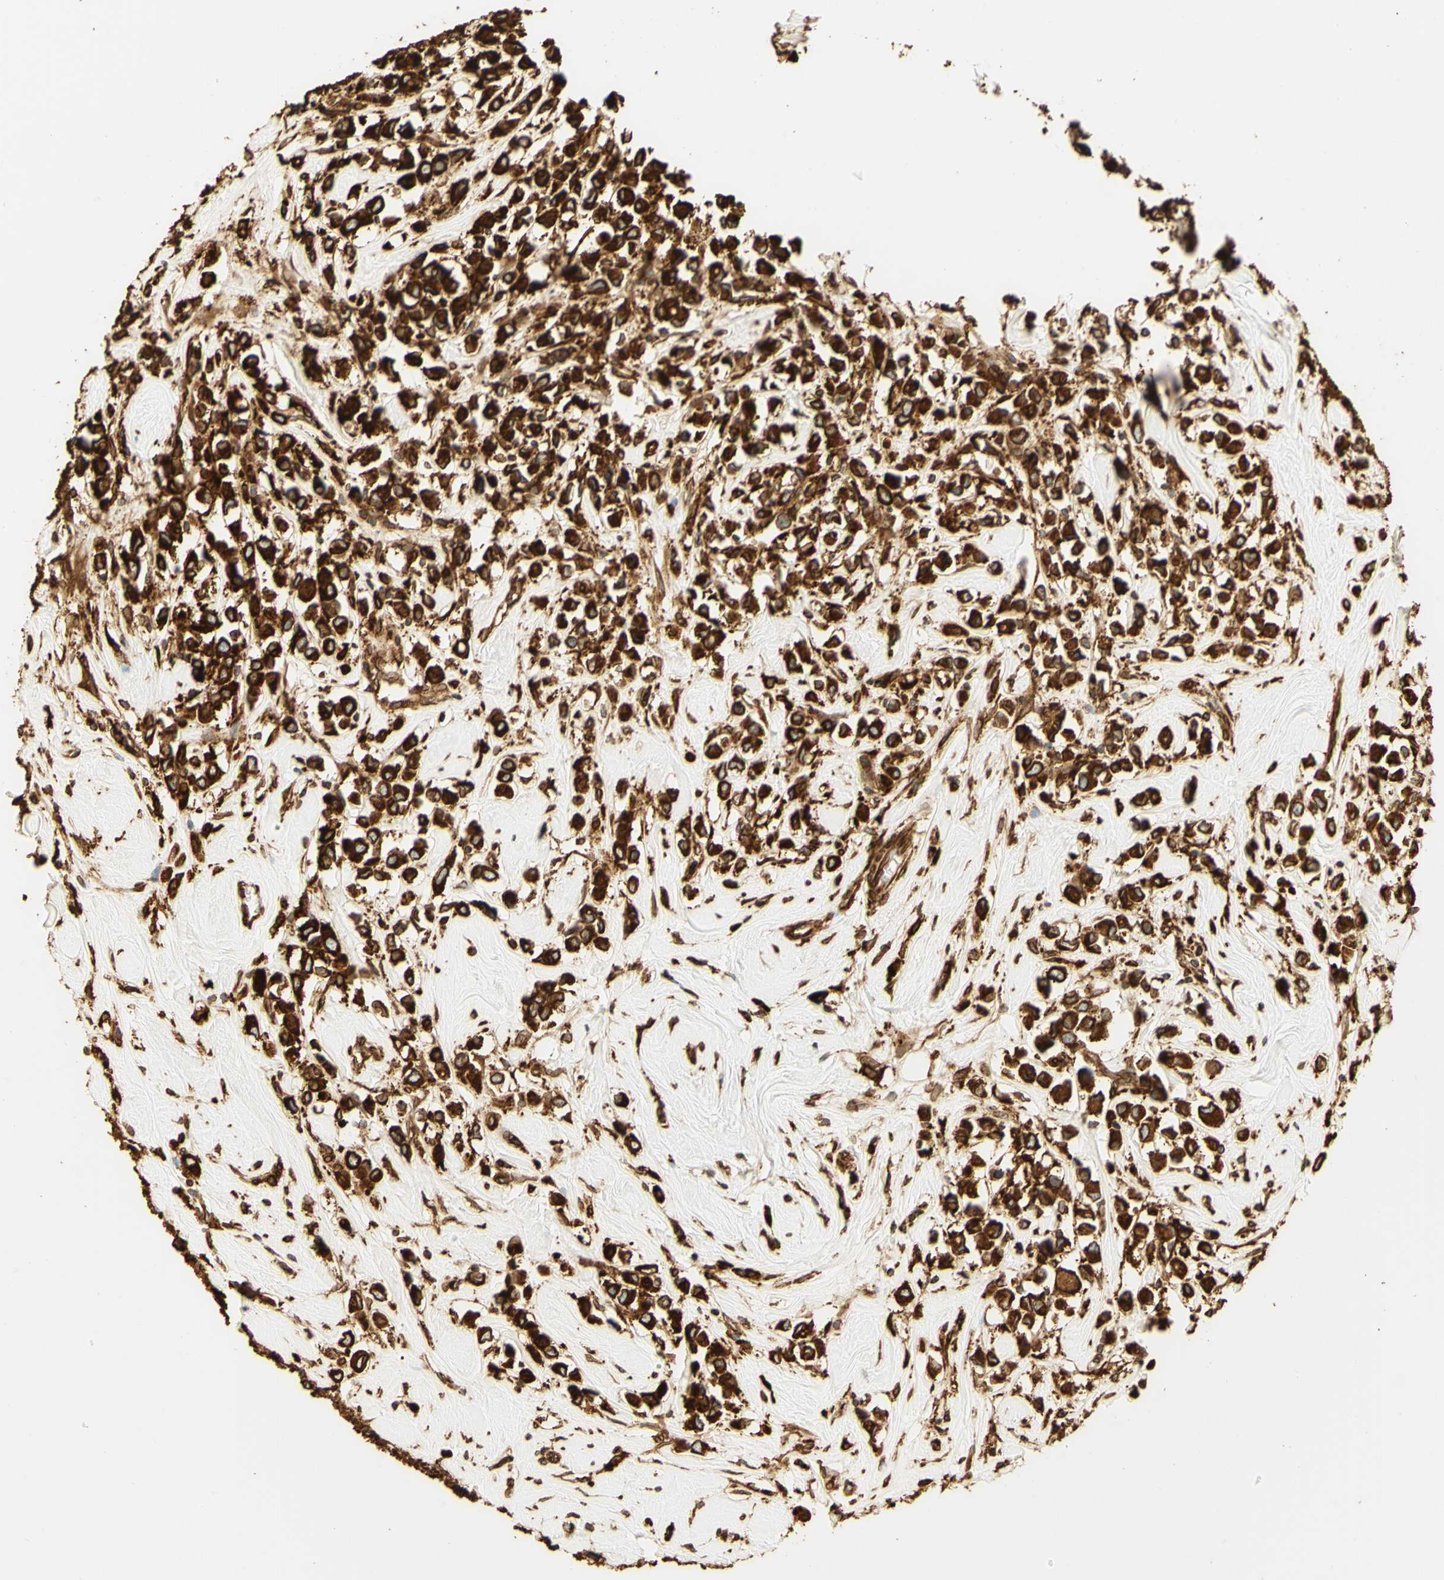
{"staining": {"intensity": "strong", "quantity": ">75%", "location": "cytoplasmic/membranous"}, "tissue": "breast cancer", "cell_type": "Tumor cells", "image_type": "cancer", "snomed": [{"axis": "morphology", "description": "Duct carcinoma"}, {"axis": "topography", "description": "Breast"}], "caption": "About >75% of tumor cells in human breast infiltrating ductal carcinoma show strong cytoplasmic/membranous protein positivity as visualized by brown immunohistochemical staining.", "gene": "CANX", "patient": {"sex": "female", "age": 61}}